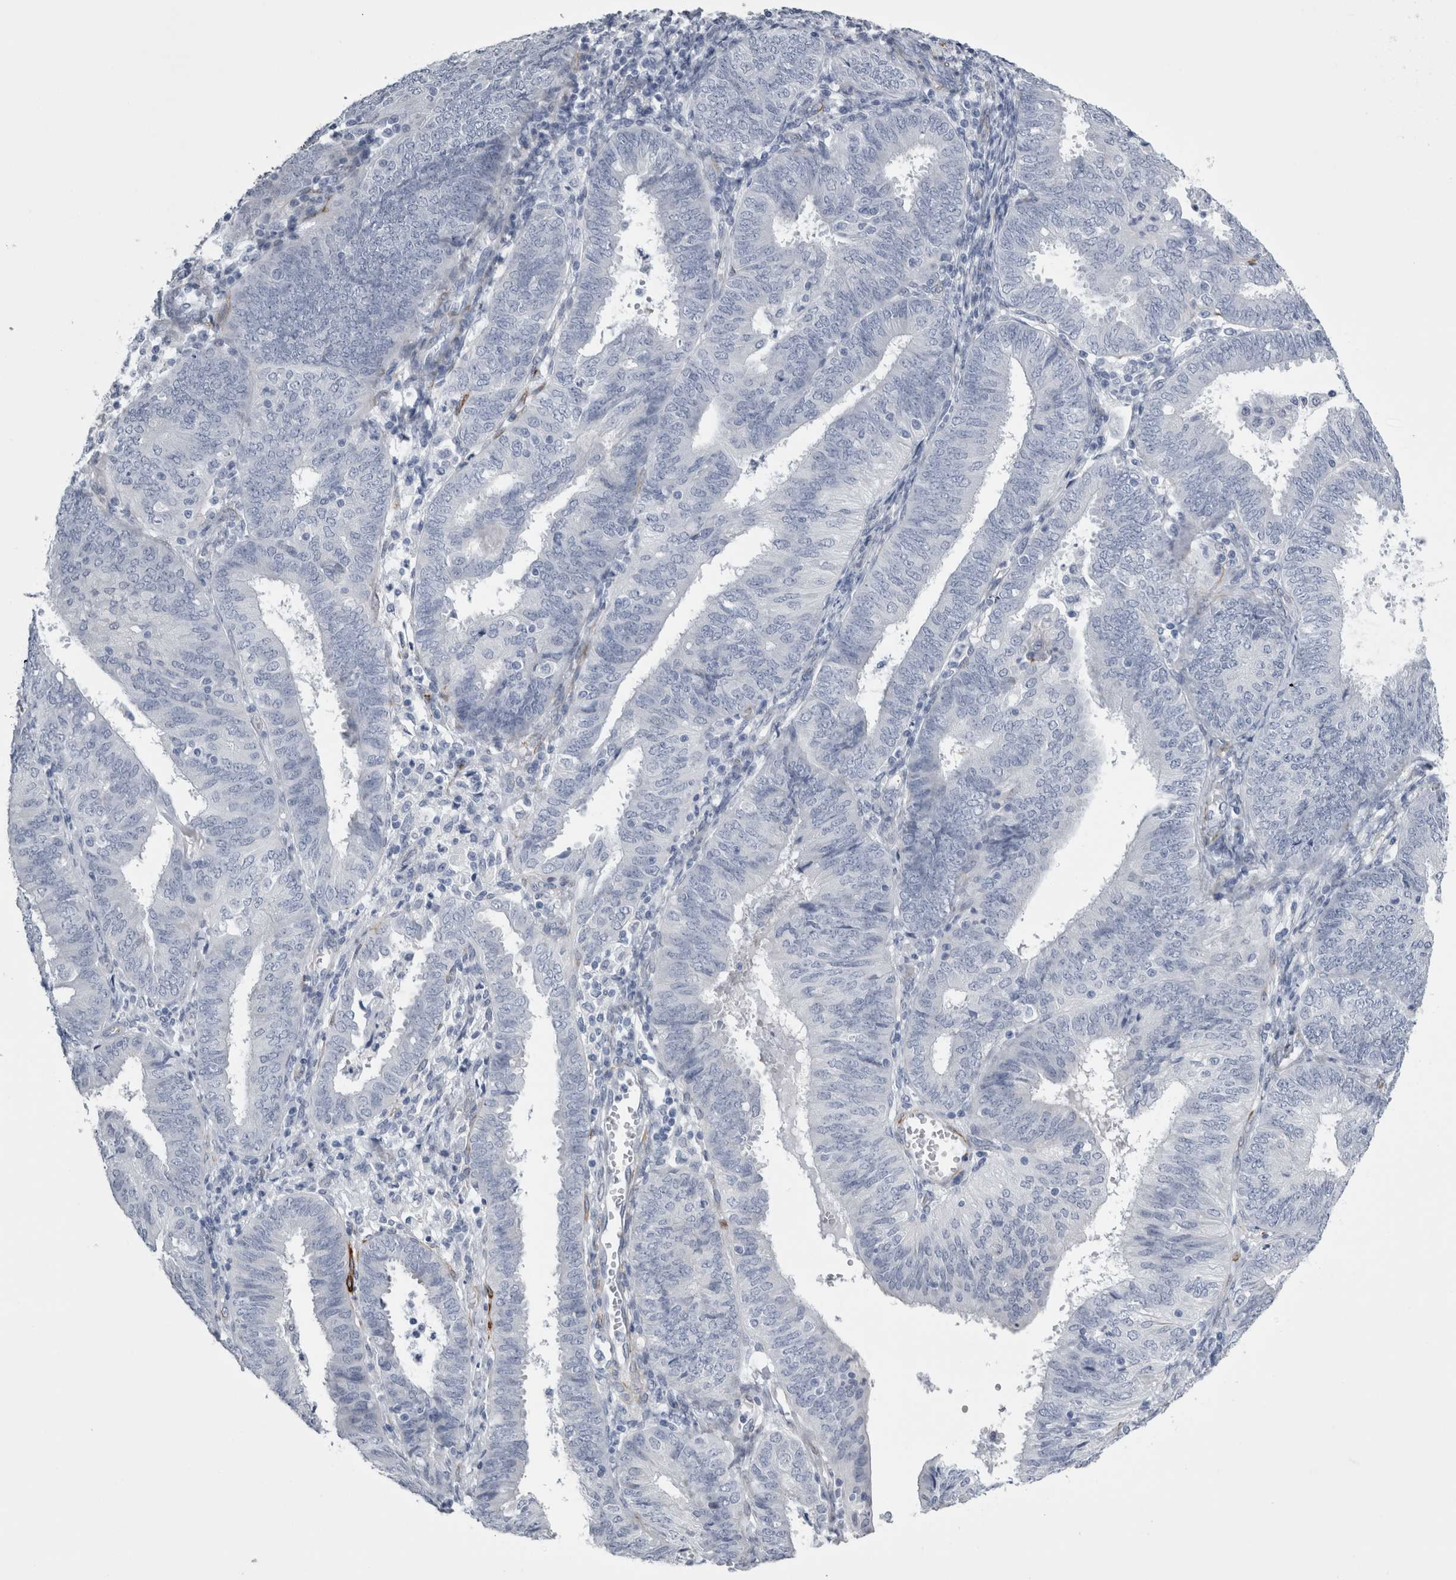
{"staining": {"intensity": "negative", "quantity": "none", "location": "none"}, "tissue": "endometrial cancer", "cell_type": "Tumor cells", "image_type": "cancer", "snomed": [{"axis": "morphology", "description": "Adenocarcinoma, NOS"}, {"axis": "topography", "description": "Endometrium"}], "caption": "A micrograph of endometrial adenocarcinoma stained for a protein demonstrates no brown staining in tumor cells.", "gene": "VWDE", "patient": {"sex": "female", "age": 58}}